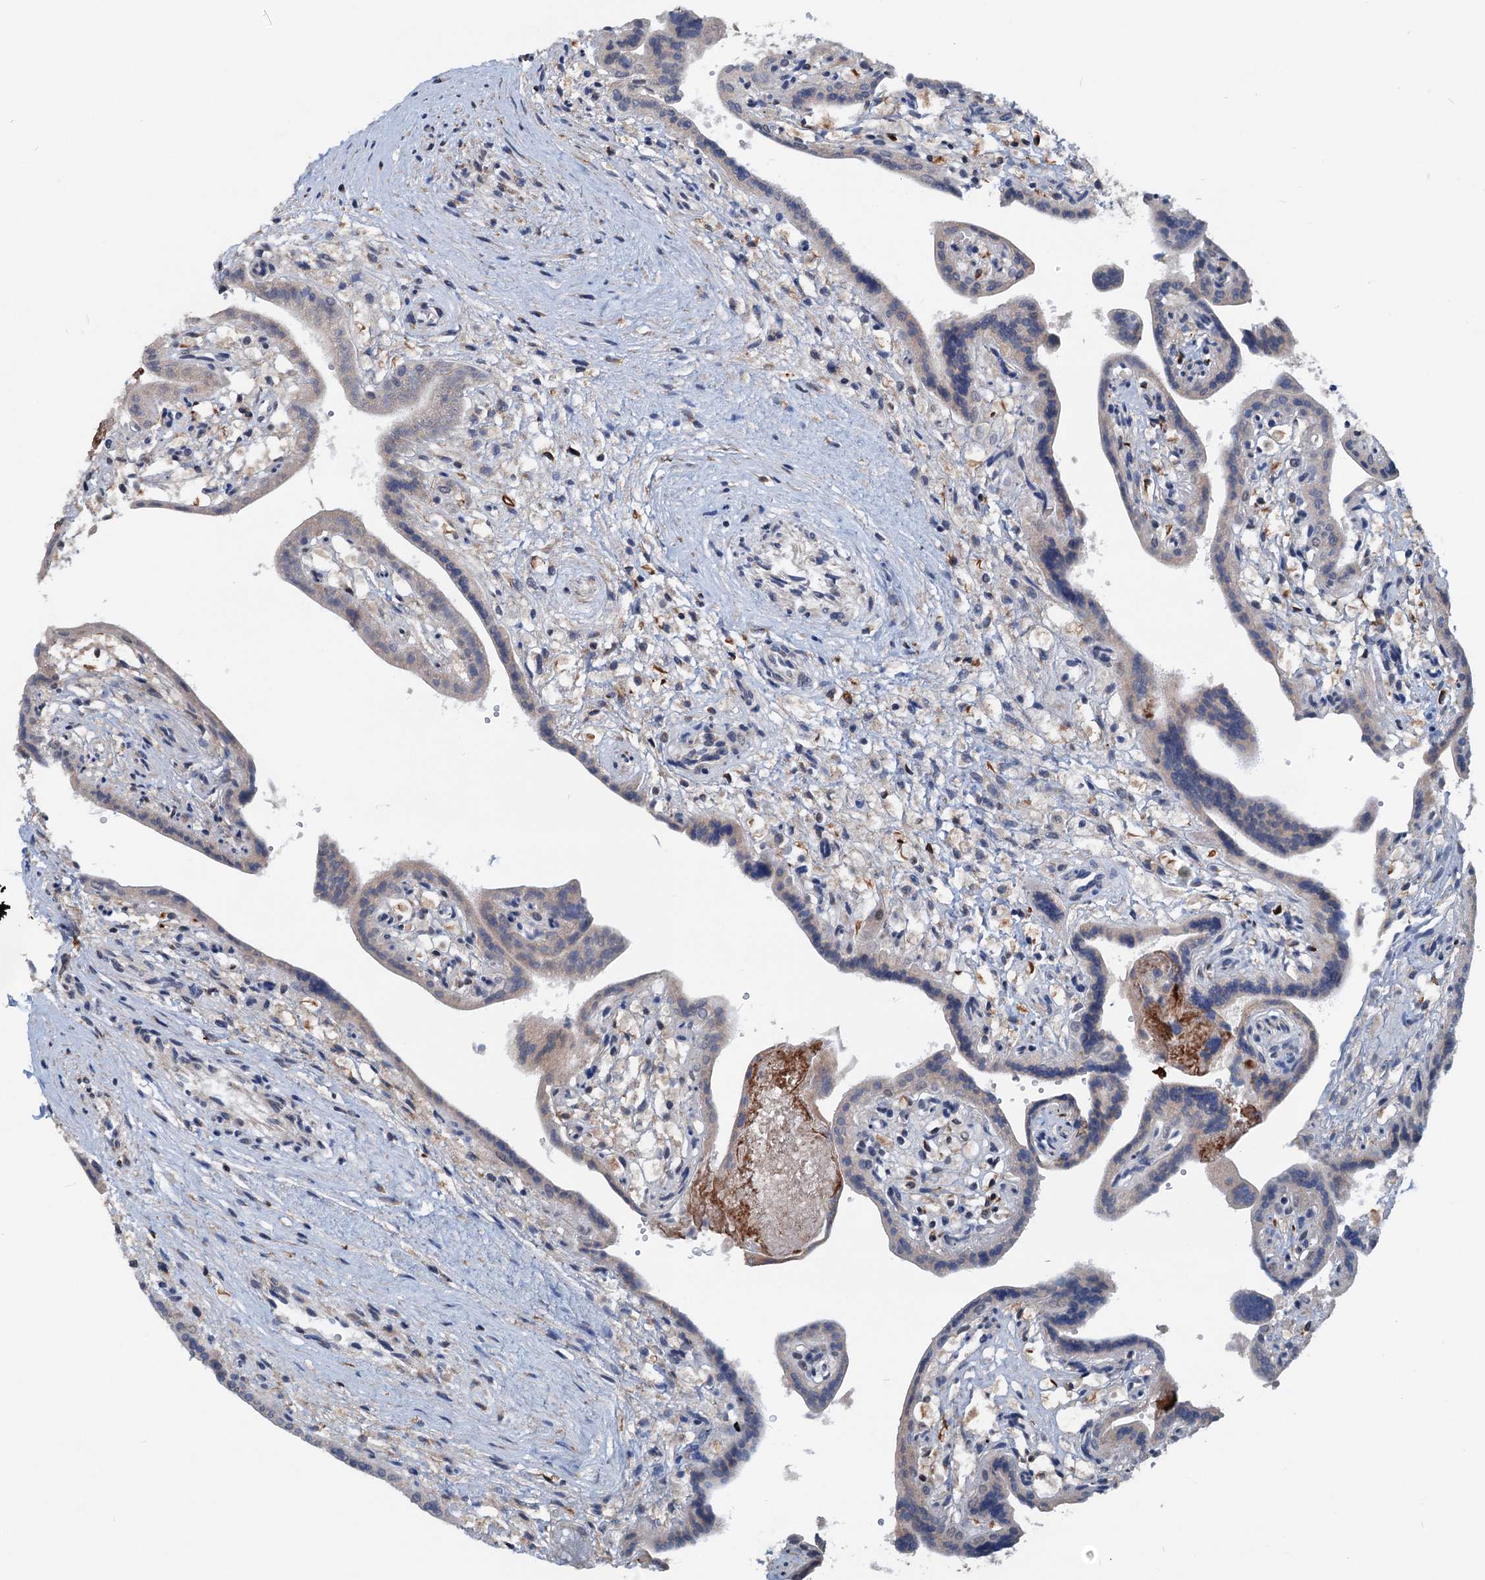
{"staining": {"intensity": "weak", "quantity": "25%-75%", "location": "cytoplasmic/membranous"}, "tissue": "placenta", "cell_type": "Trophoblastic cells", "image_type": "normal", "snomed": [{"axis": "morphology", "description": "Normal tissue, NOS"}, {"axis": "topography", "description": "Placenta"}], "caption": "Immunohistochemical staining of normal placenta reveals low levels of weak cytoplasmic/membranous staining in about 25%-75% of trophoblastic cells.", "gene": "SHLD1", "patient": {"sex": "female", "age": 37}}